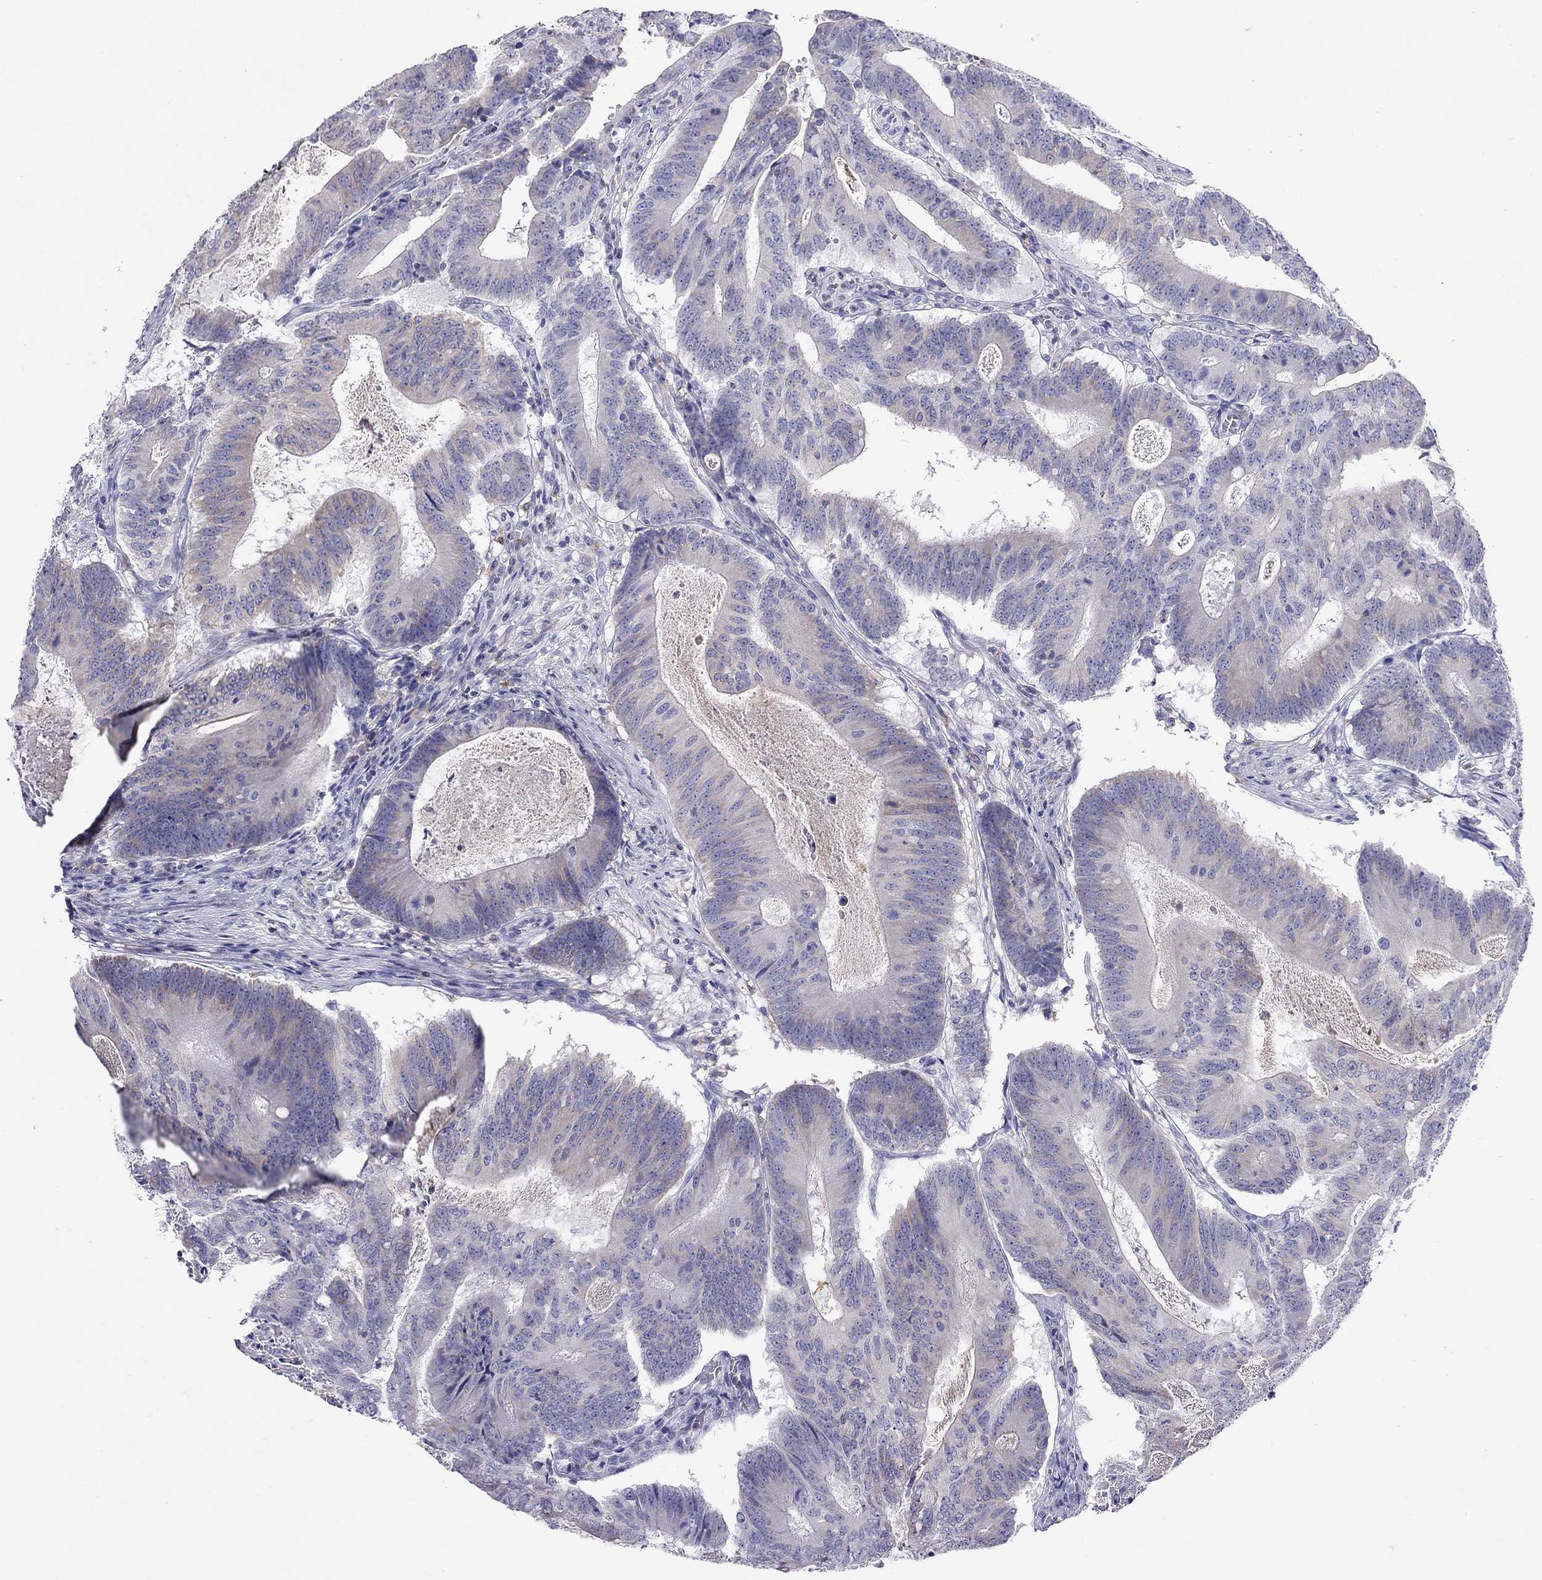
{"staining": {"intensity": "negative", "quantity": "none", "location": "none"}, "tissue": "colorectal cancer", "cell_type": "Tumor cells", "image_type": "cancer", "snomed": [{"axis": "morphology", "description": "Adenocarcinoma, NOS"}, {"axis": "topography", "description": "Colon"}], "caption": "Colorectal cancer was stained to show a protein in brown. There is no significant staining in tumor cells.", "gene": "SLC46A2", "patient": {"sex": "female", "age": 70}}